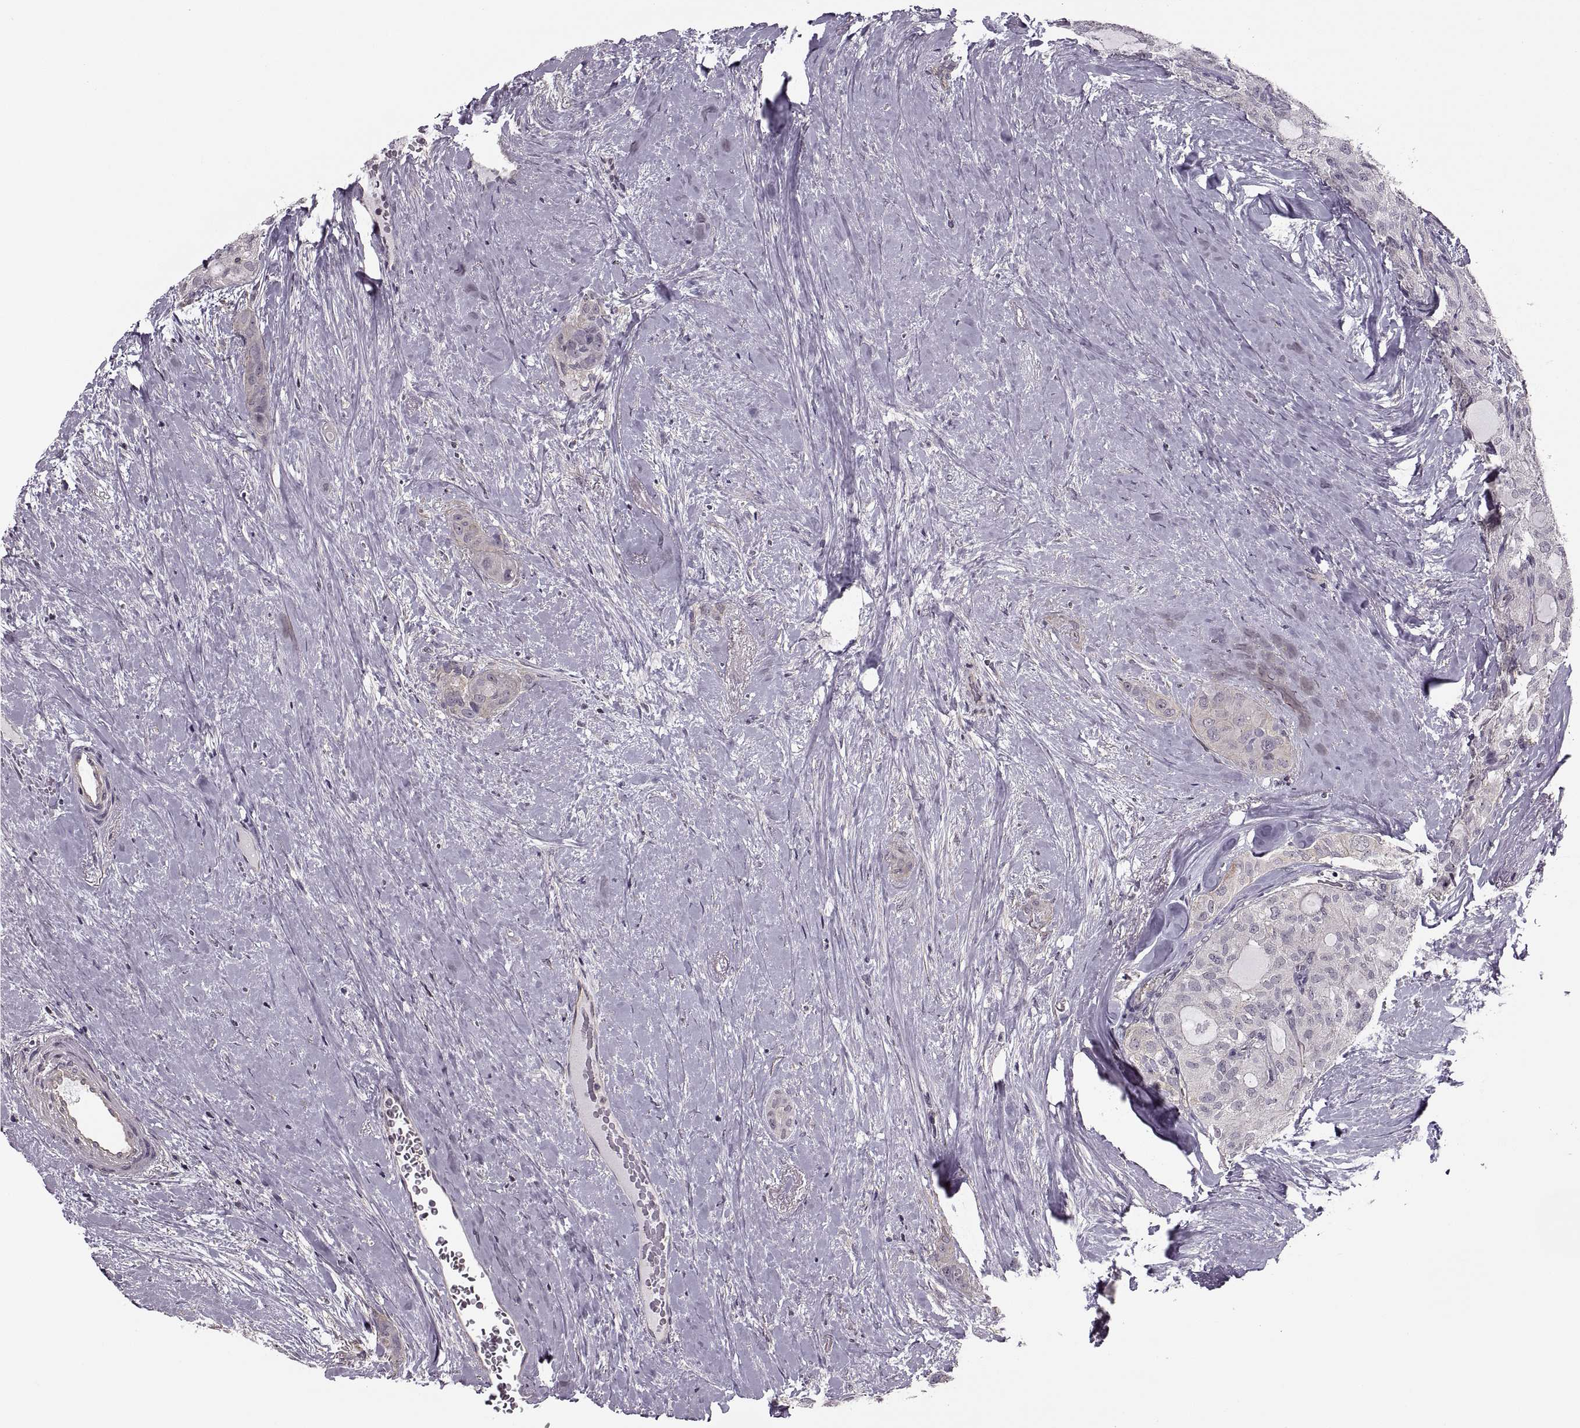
{"staining": {"intensity": "negative", "quantity": "none", "location": "none"}, "tissue": "thyroid cancer", "cell_type": "Tumor cells", "image_type": "cancer", "snomed": [{"axis": "morphology", "description": "Follicular adenoma carcinoma, NOS"}, {"axis": "topography", "description": "Thyroid gland"}], "caption": "The micrograph reveals no staining of tumor cells in thyroid follicular adenoma carcinoma.", "gene": "LUZP2", "patient": {"sex": "male", "age": 75}}